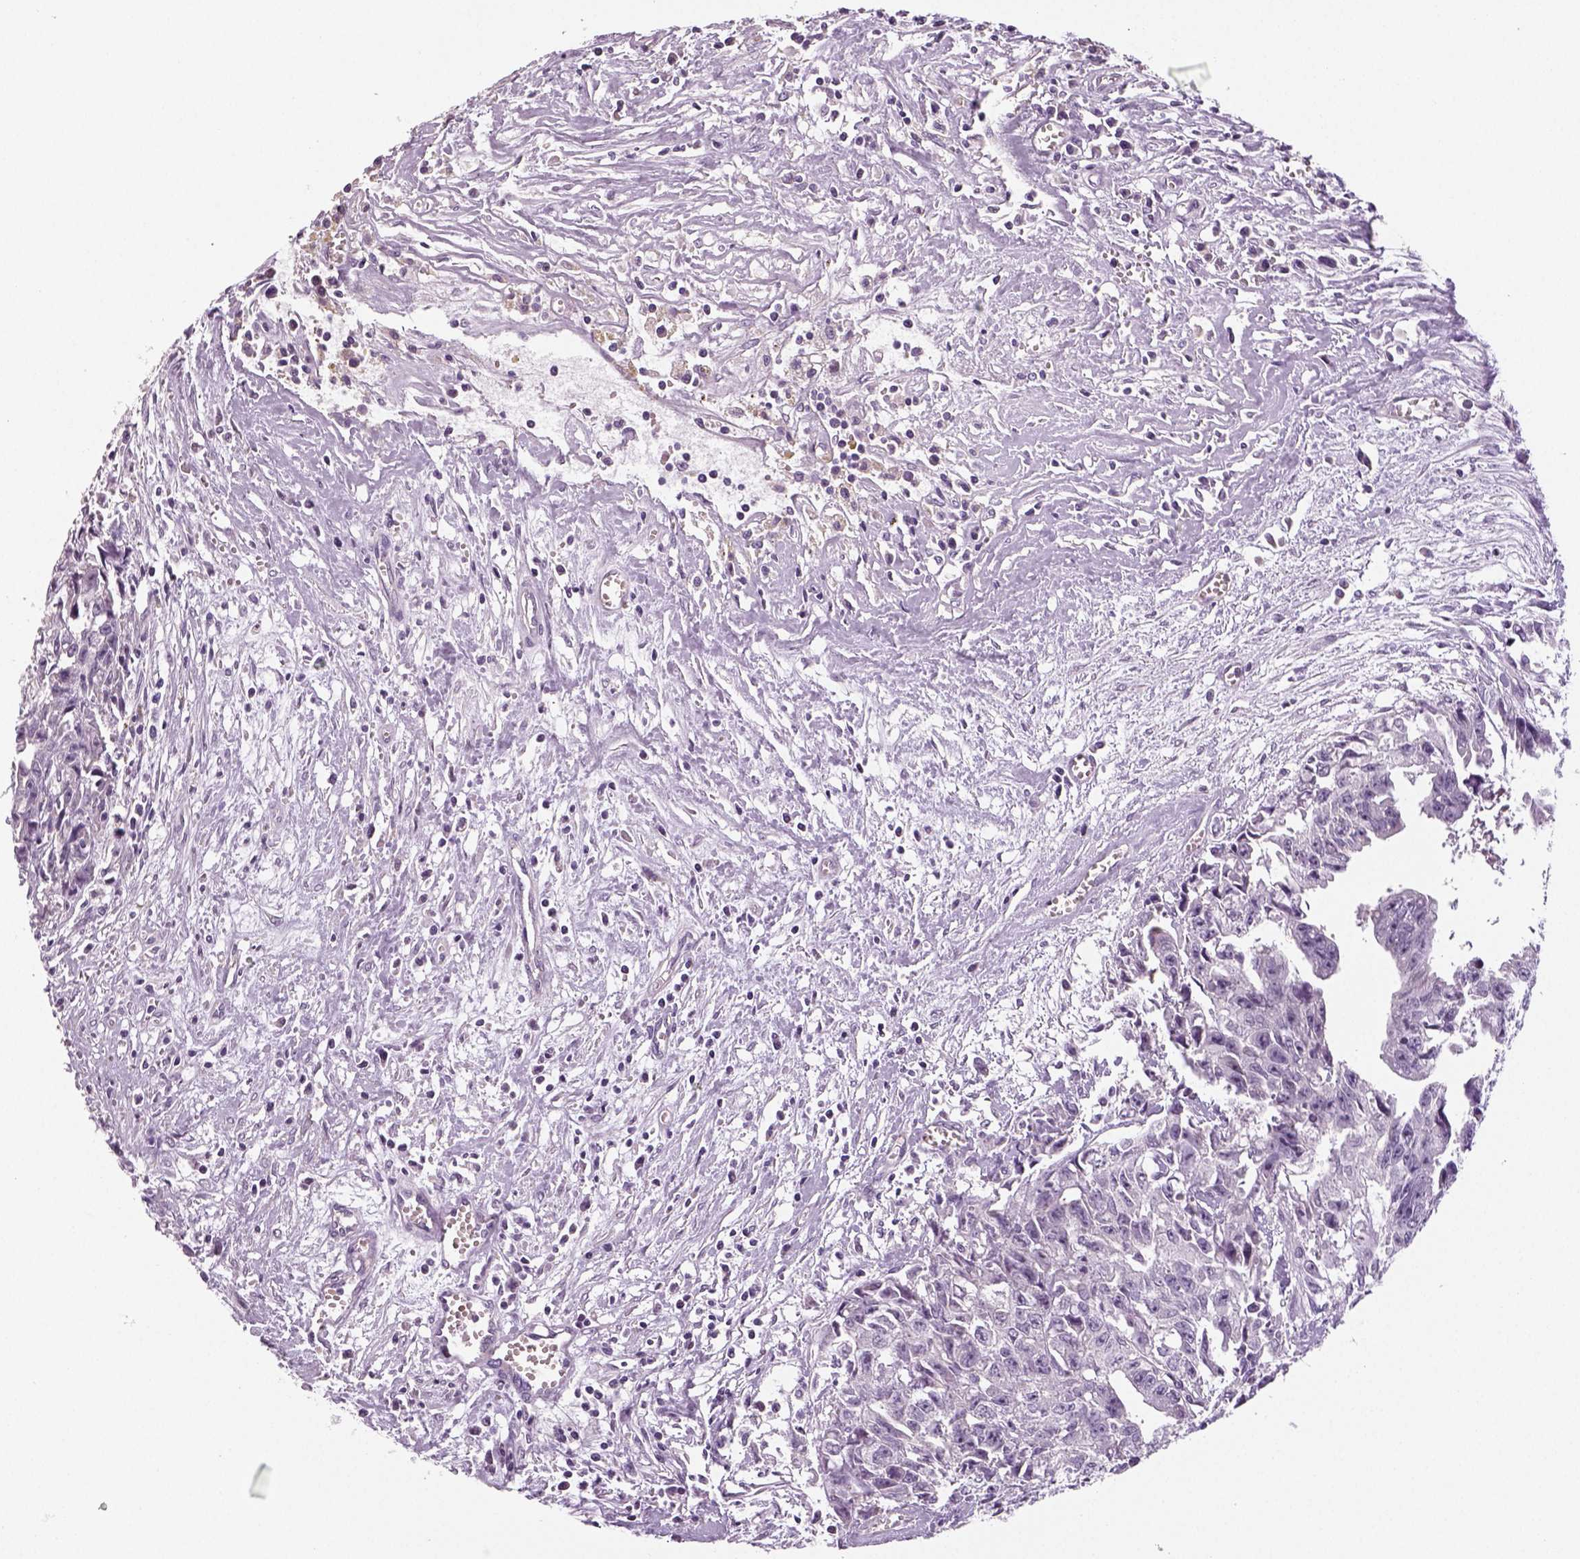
{"staining": {"intensity": "negative", "quantity": "none", "location": "none"}, "tissue": "testis cancer", "cell_type": "Tumor cells", "image_type": "cancer", "snomed": [{"axis": "morphology", "description": "Carcinoma, Embryonal, NOS"}, {"axis": "morphology", "description": "Teratoma, malignant, NOS"}, {"axis": "topography", "description": "Testis"}], "caption": "Immunohistochemistry (IHC) of human teratoma (malignant) (testis) demonstrates no positivity in tumor cells.", "gene": "TSPAN7", "patient": {"sex": "male", "age": 24}}